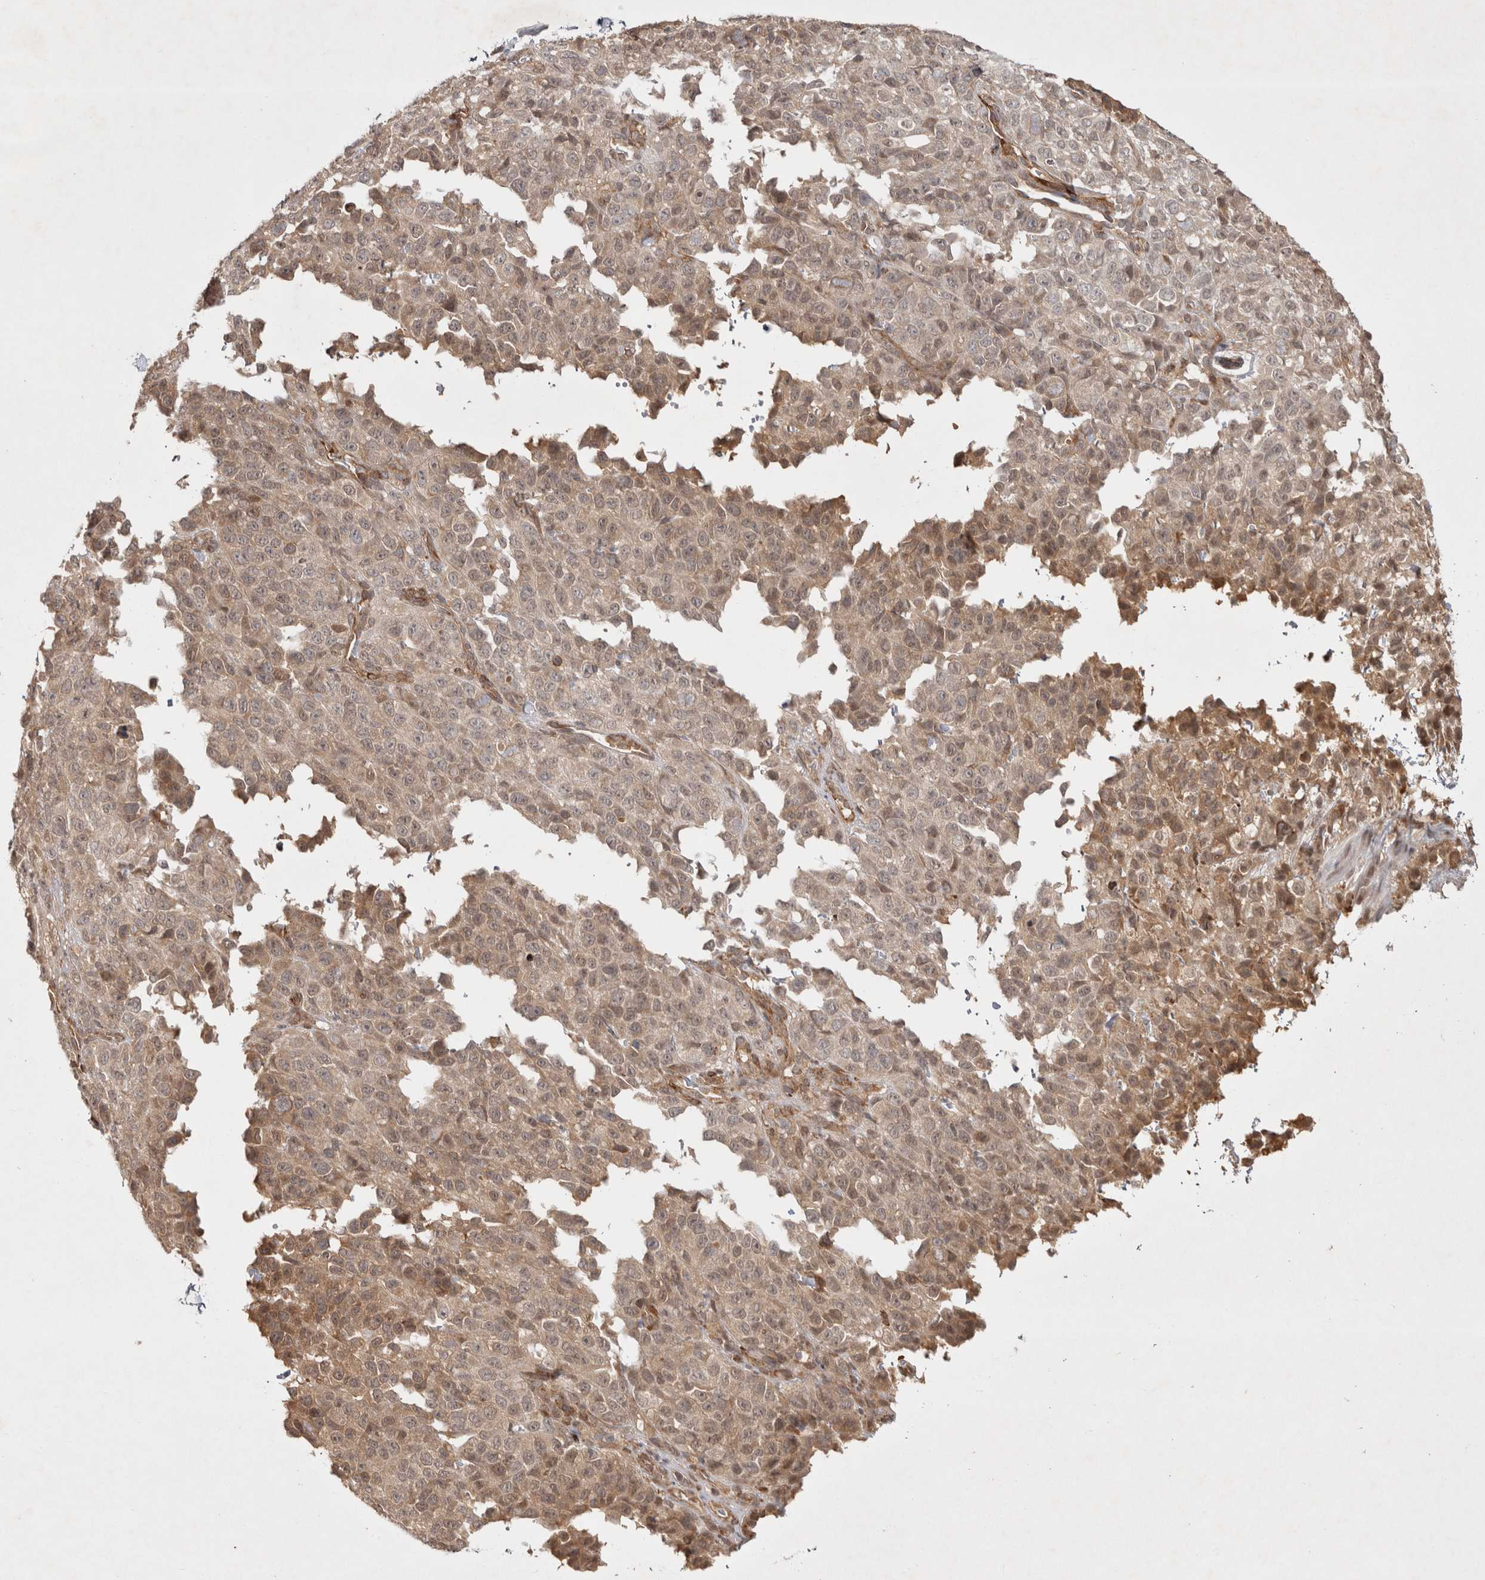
{"staining": {"intensity": "weak", "quantity": ">75%", "location": "cytoplasmic/membranous,nuclear"}, "tissue": "melanoma", "cell_type": "Tumor cells", "image_type": "cancer", "snomed": [{"axis": "morphology", "description": "Malignant melanoma, Metastatic site"}, {"axis": "topography", "description": "Skin"}], "caption": "Immunohistochemical staining of malignant melanoma (metastatic site) shows low levels of weak cytoplasmic/membranous and nuclear protein staining in approximately >75% of tumor cells.", "gene": "ZNF318", "patient": {"sex": "female", "age": 72}}